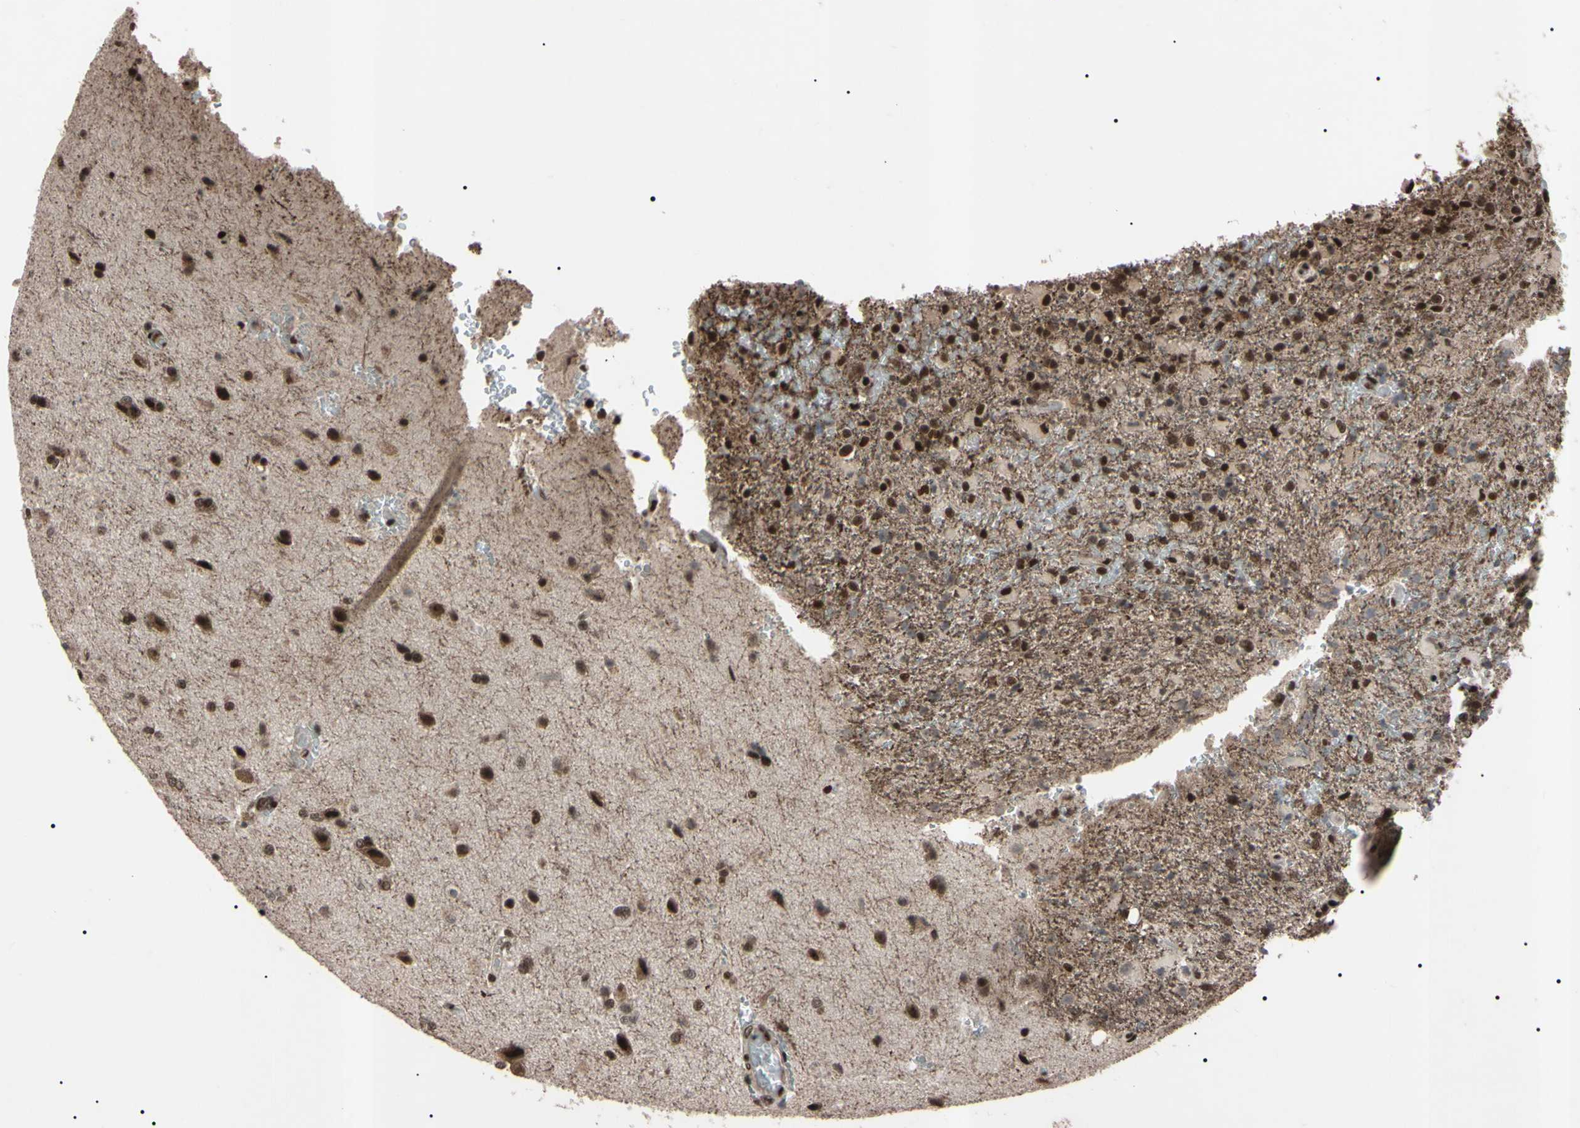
{"staining": {"intensity": "strong", "quantity": "<25%", "location": "nuclear"}, "tissue": "glioma", "cell_type": "Tumor cells", "image_type": "cancer", "snomed": [{"axis": "morphology", "description": "Glioma, malignant, High grade"}, {"axis": "topography", "description": "Brain"}], "caption": "Tumor cells exhibit strong nuclear expression in approximately <25% of cells in glioma.", "gene": "YY1", "patient": {"sex": "male", "age": 71}}